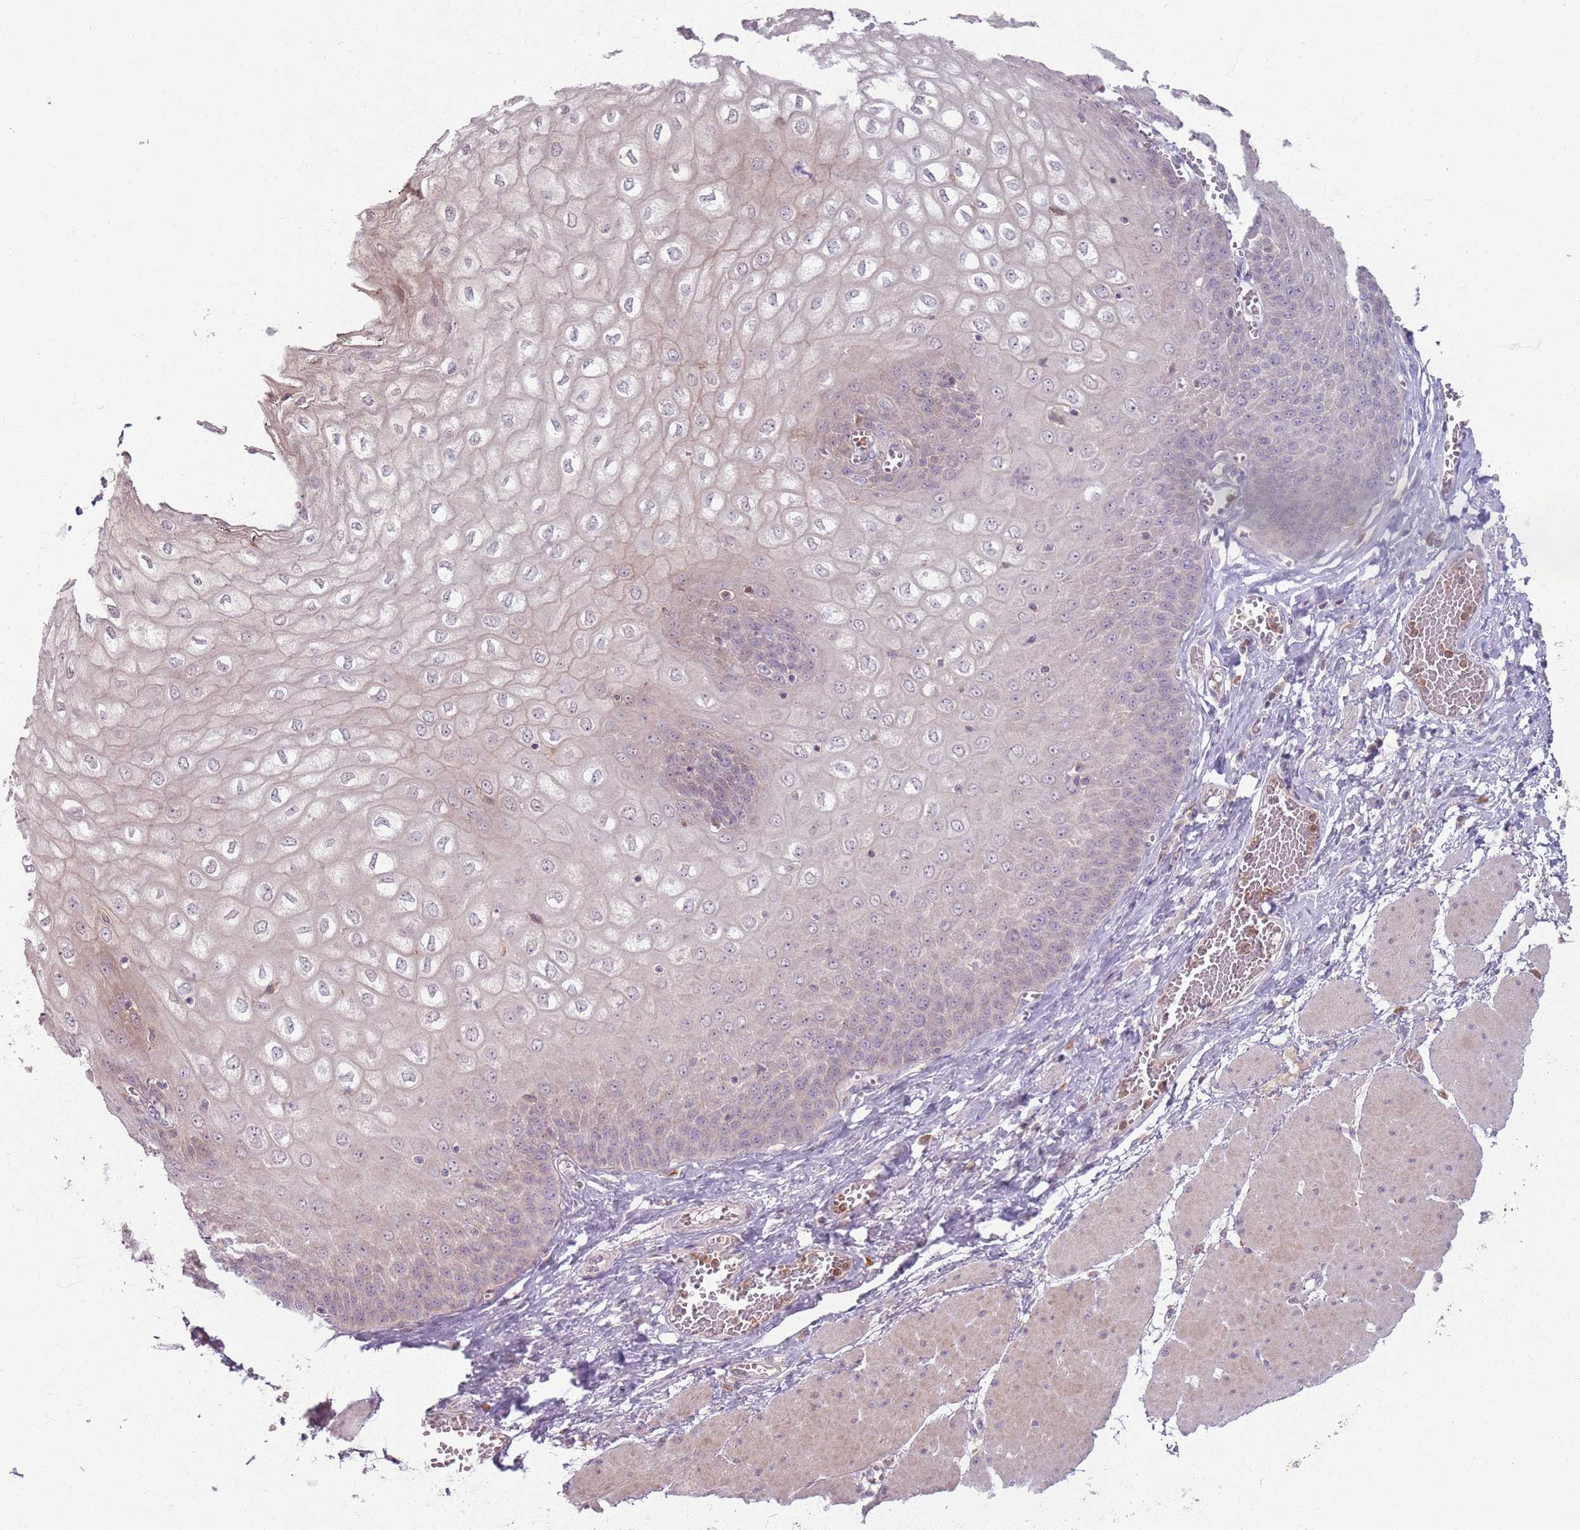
{"staining": {"intensity": "weak", "quantity": "<25%", "location": "cytoplasmic/membranous"}, "tissue": "esophagus", "cell_type": "Squamous epithelial cells", "image_type": "normal", "snomed": [{"axis": "morphology", "description": "Normal tissue, NOS"}, {"axis": "topography", "description": "Esophagus"}], "caption": "Squamous epithelial cells show no significant expression in unremarkable esophagus. (Stains: DAB (3,3'-diaminobenzidine) IHC with hematoxylin counter stain, Microscopy: brightfield microscopy at high magnification).", "gene": "ZDHHC2", "patient": {"sex": "male", "age": 60}}